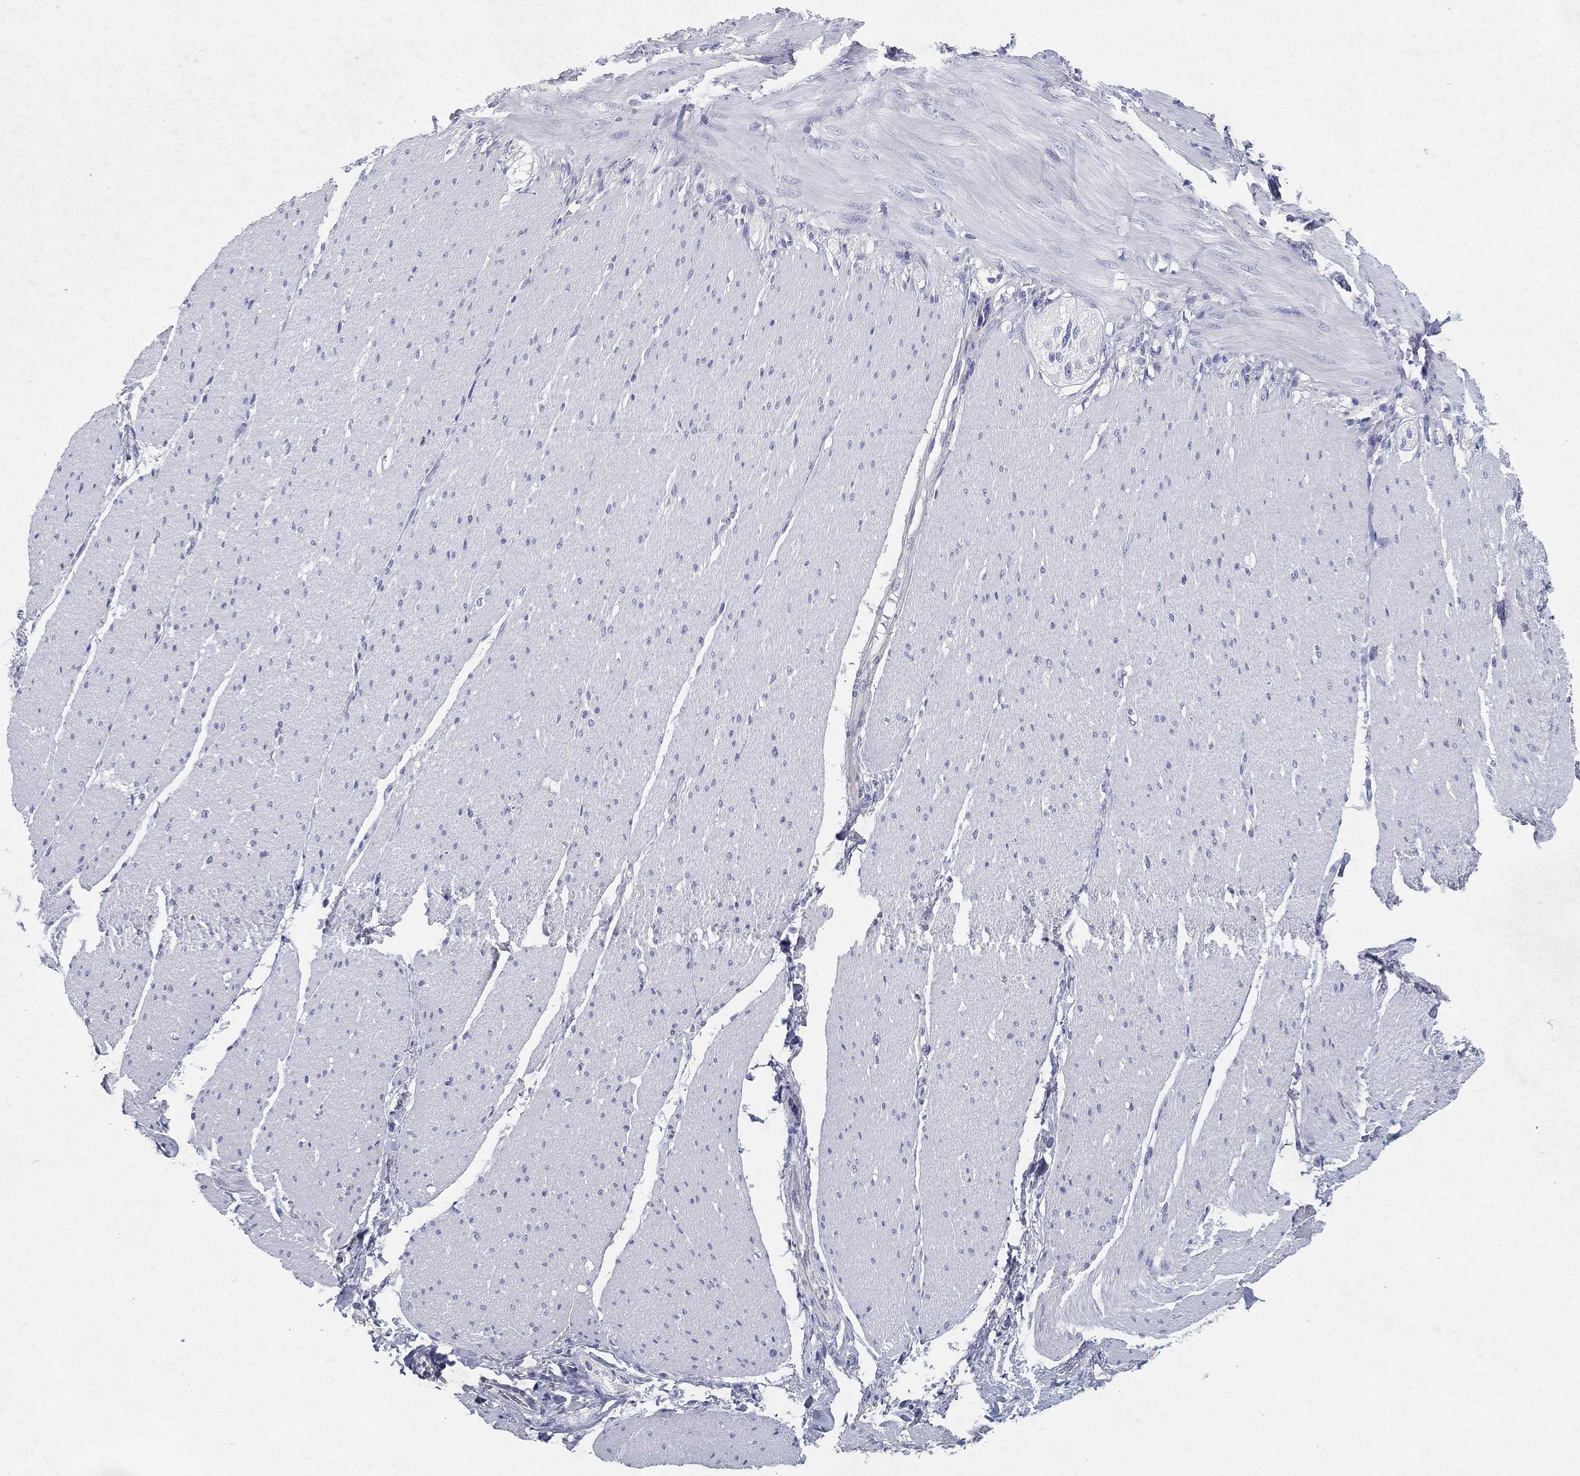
{"staining": {"intensity": "negative", "quantity": "none", "location": "none"}, "tissue": "soft tissue", "cell_type": "Fibroblasts", "image_type": "normal", "snomed": [{"axis": "morphology", "description": "Normal tissue, NOS"}, {"axis": "topography", "description": "Smooth muscle"}, {"axis": "topography", "description": "Duodenum"}, {"axis": "topography", "description": "Peripheral nerve tissue"}], "caption": "This is a micrograph of IHC staining of benign soft tissue, which shows no expression in fibroblasts. The staining was performed using DAB (3,3'-diaminobenzidine) to visualize the protein expression in brown, while the nuclei were stained in blue with hematoxylin (Magnification: 20x).", "gene": "RGS13", "patient": {"sex": "female", "age": 61}}